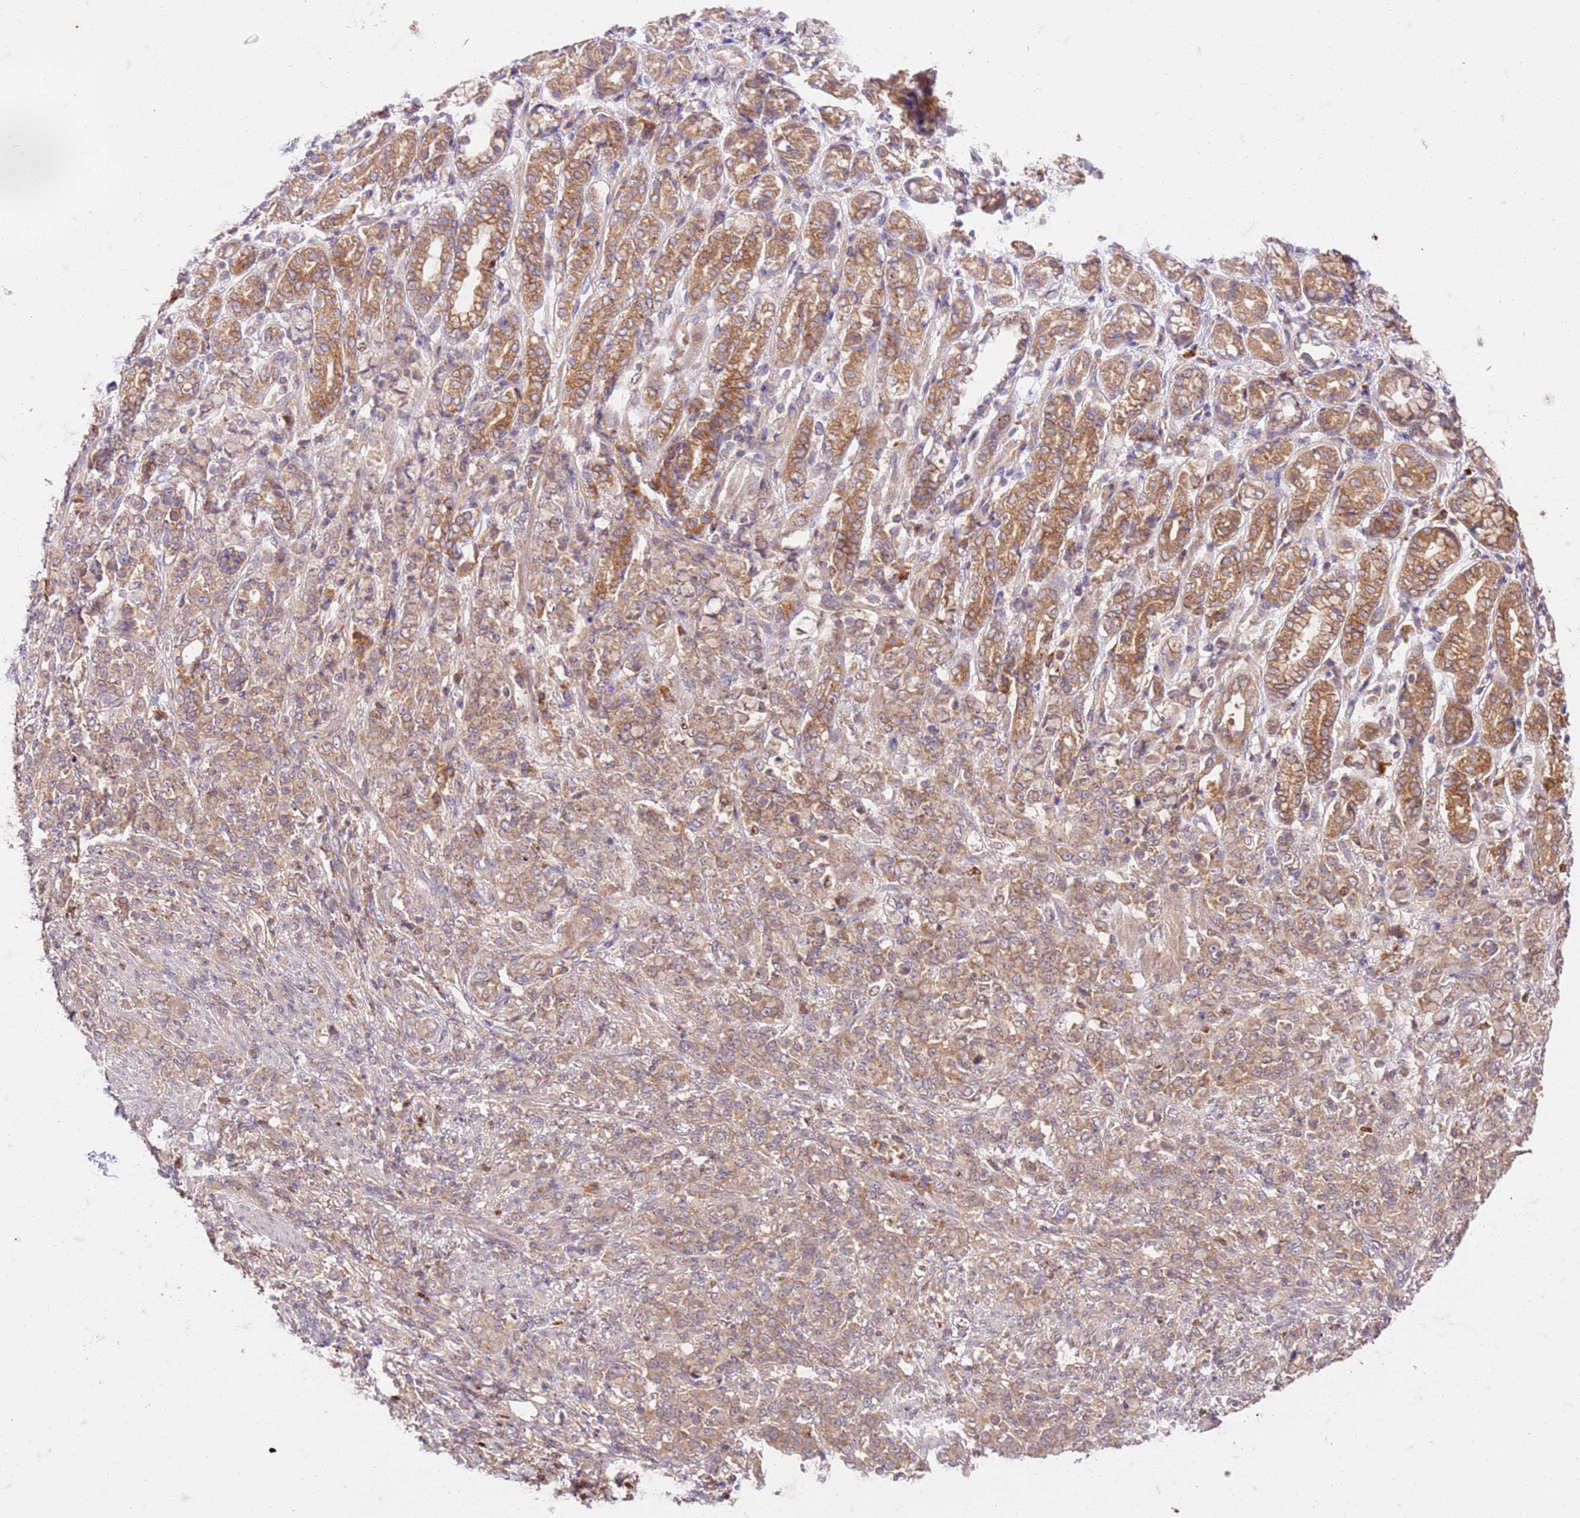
{"staining": {"intensity": "moderate", "quantity": ">75%", "location": "cytoplasmic/membranous"}, "tissue": "stomach cancer", "cell_type": "Tumor cells", "image_type": "cancer", "snomed": [{"axis": "morphology", "description": "Adenocarcinoma, NOS"}, {"axis": "topography", "description": "Stomach"}], "caption": "IHC photomicrograph of human stomach cancer (adenocarcinoma) stained for a protein (brown), which reveals medium levels of moderate cytoplasmic/membranous positivity in approximately >75% of tumor cells.", "gene": "OSBP", "patient": {"sex": "female", "age": 79}}